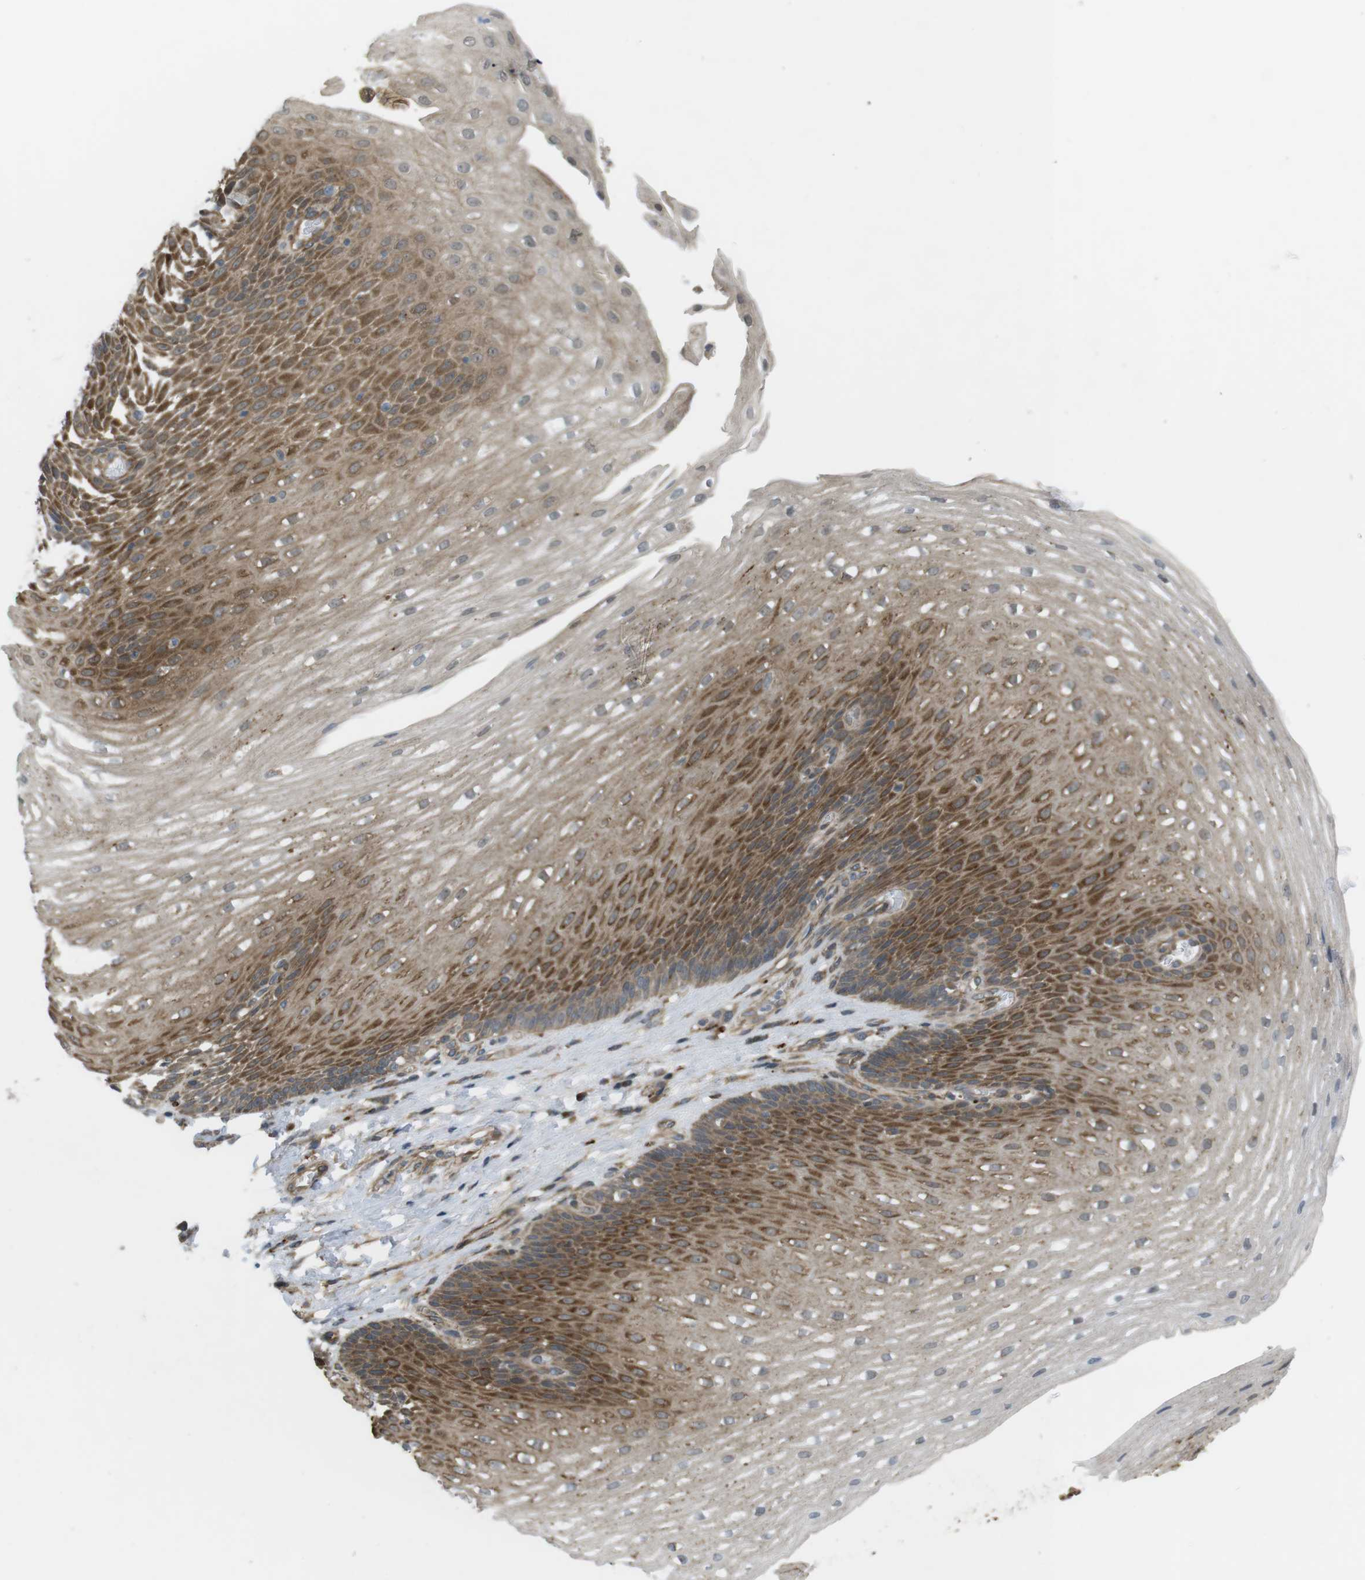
{"staining": {"intensity": "strong", "quantity": ">75%", "location": "cytoplasmic/membranous"}, "tissue": "esophagus", "cell_type": "Squamous epithelial cells", "image_type": "normal", "snomed": [{"axis": "morphology", "description": "Normal tissue, NOS"}, {"axis": "topography", "description": "Esophagus"}], "caption": "A histopathology image of esophagus stained for a protein displays strong cytoplasmic/membranous brown staining in squamous epithelial cells.", "gene": "KANK2", "patient": {"sex": "male", "age": 48}}